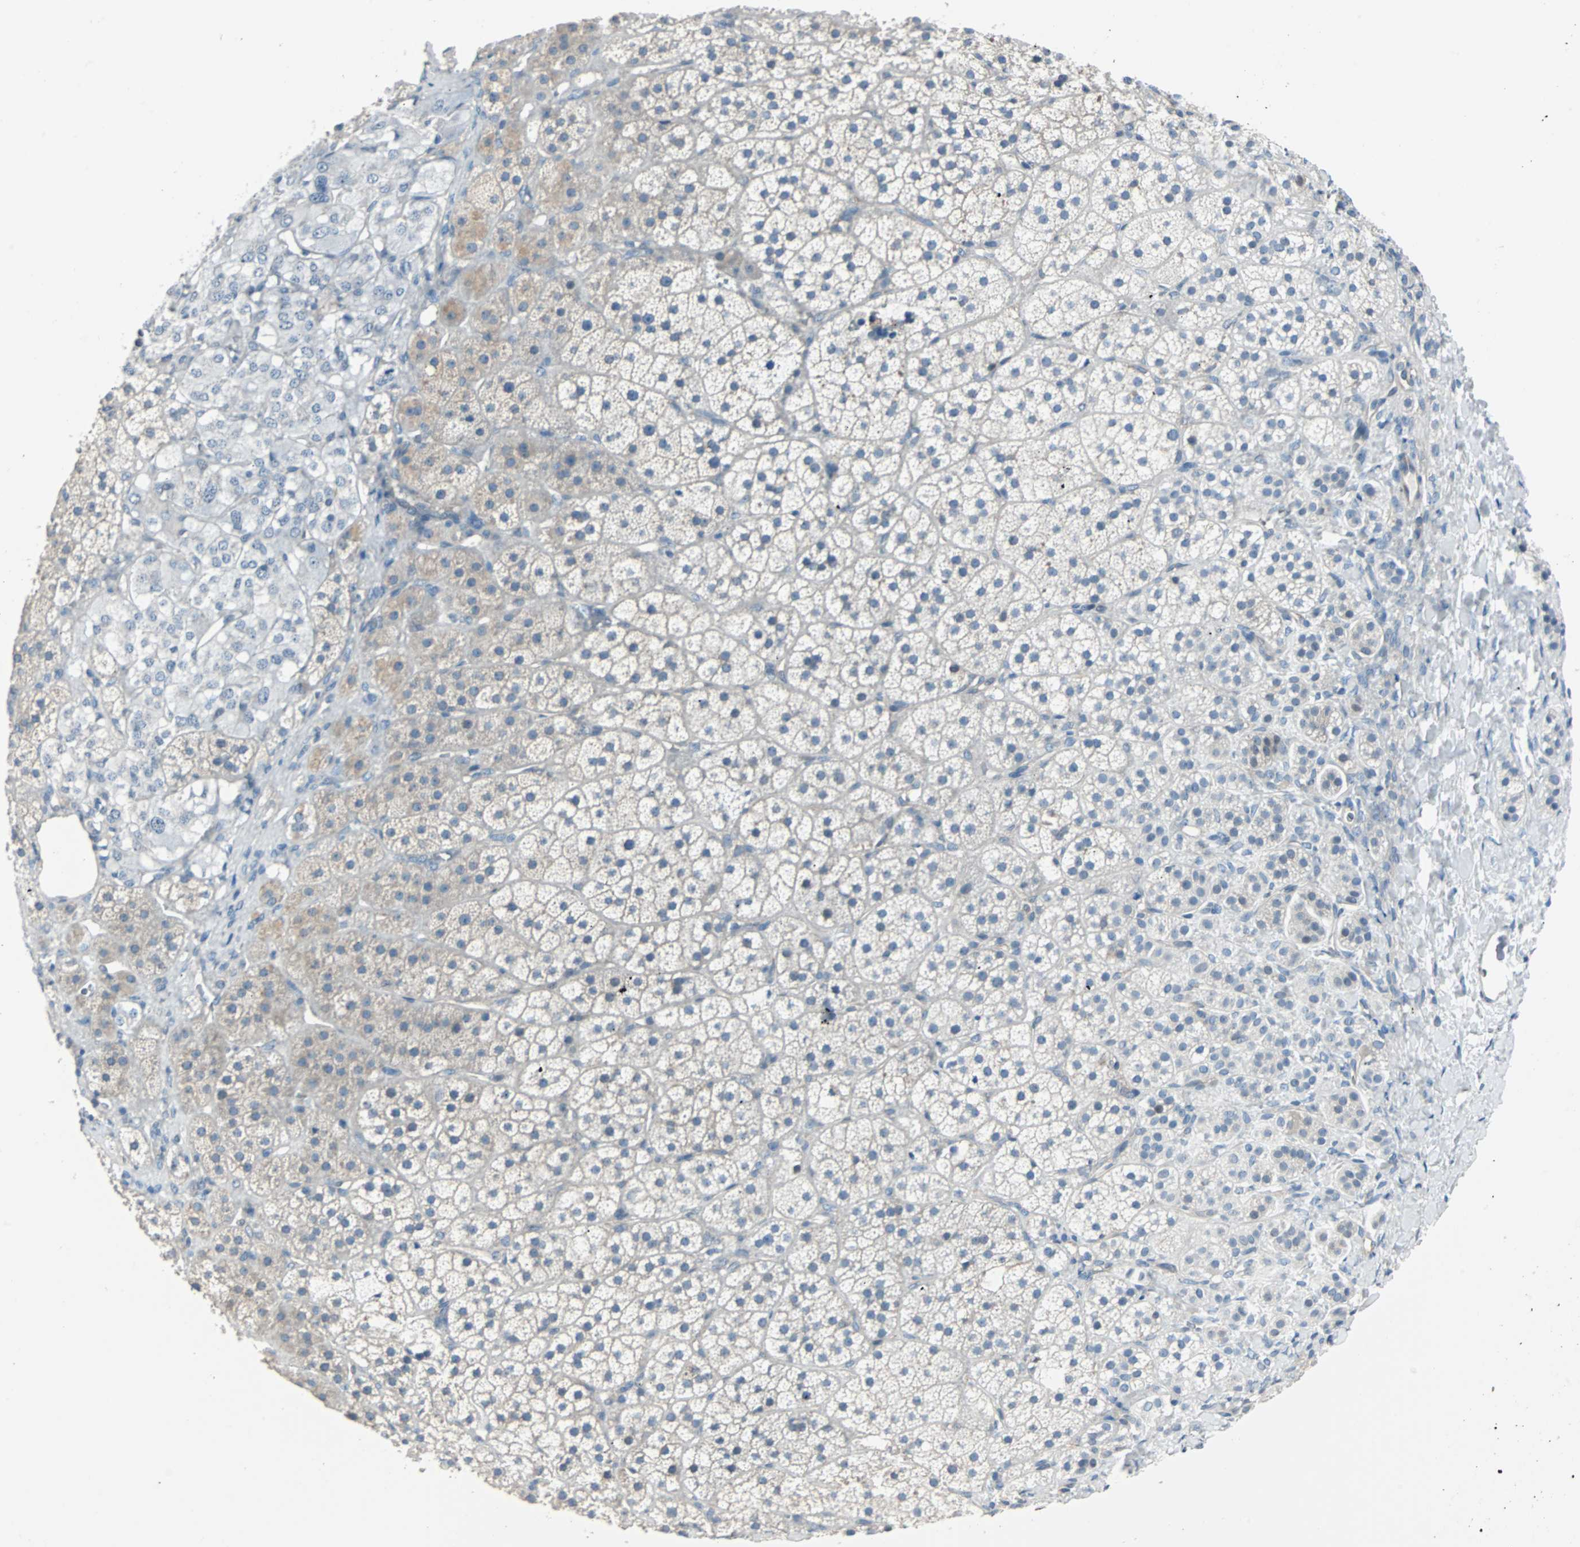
{"staining": {"intensity": "moderate", "quantity": "<25%", "location": "cytoplasmic/membranous"}, "tissue": "adrenal gland", "cell_type": "Glandular cells", "image_type": "normal", "snomed": [{"axis": "morphology", "description": "Normal tissue, NOS"}, {"axis": "topography", "description": "Adrenal gland"}], "caption": "A photomicrograph of human adrenal gland stained for a protein exhibits moderate cytoplasmic/membranous brown staining in glandular cells. (DAB IHC with brightfield microscopy, high magnification).", "gene": "SWAP70", "patient": {"sex": "female", "age": 44}}